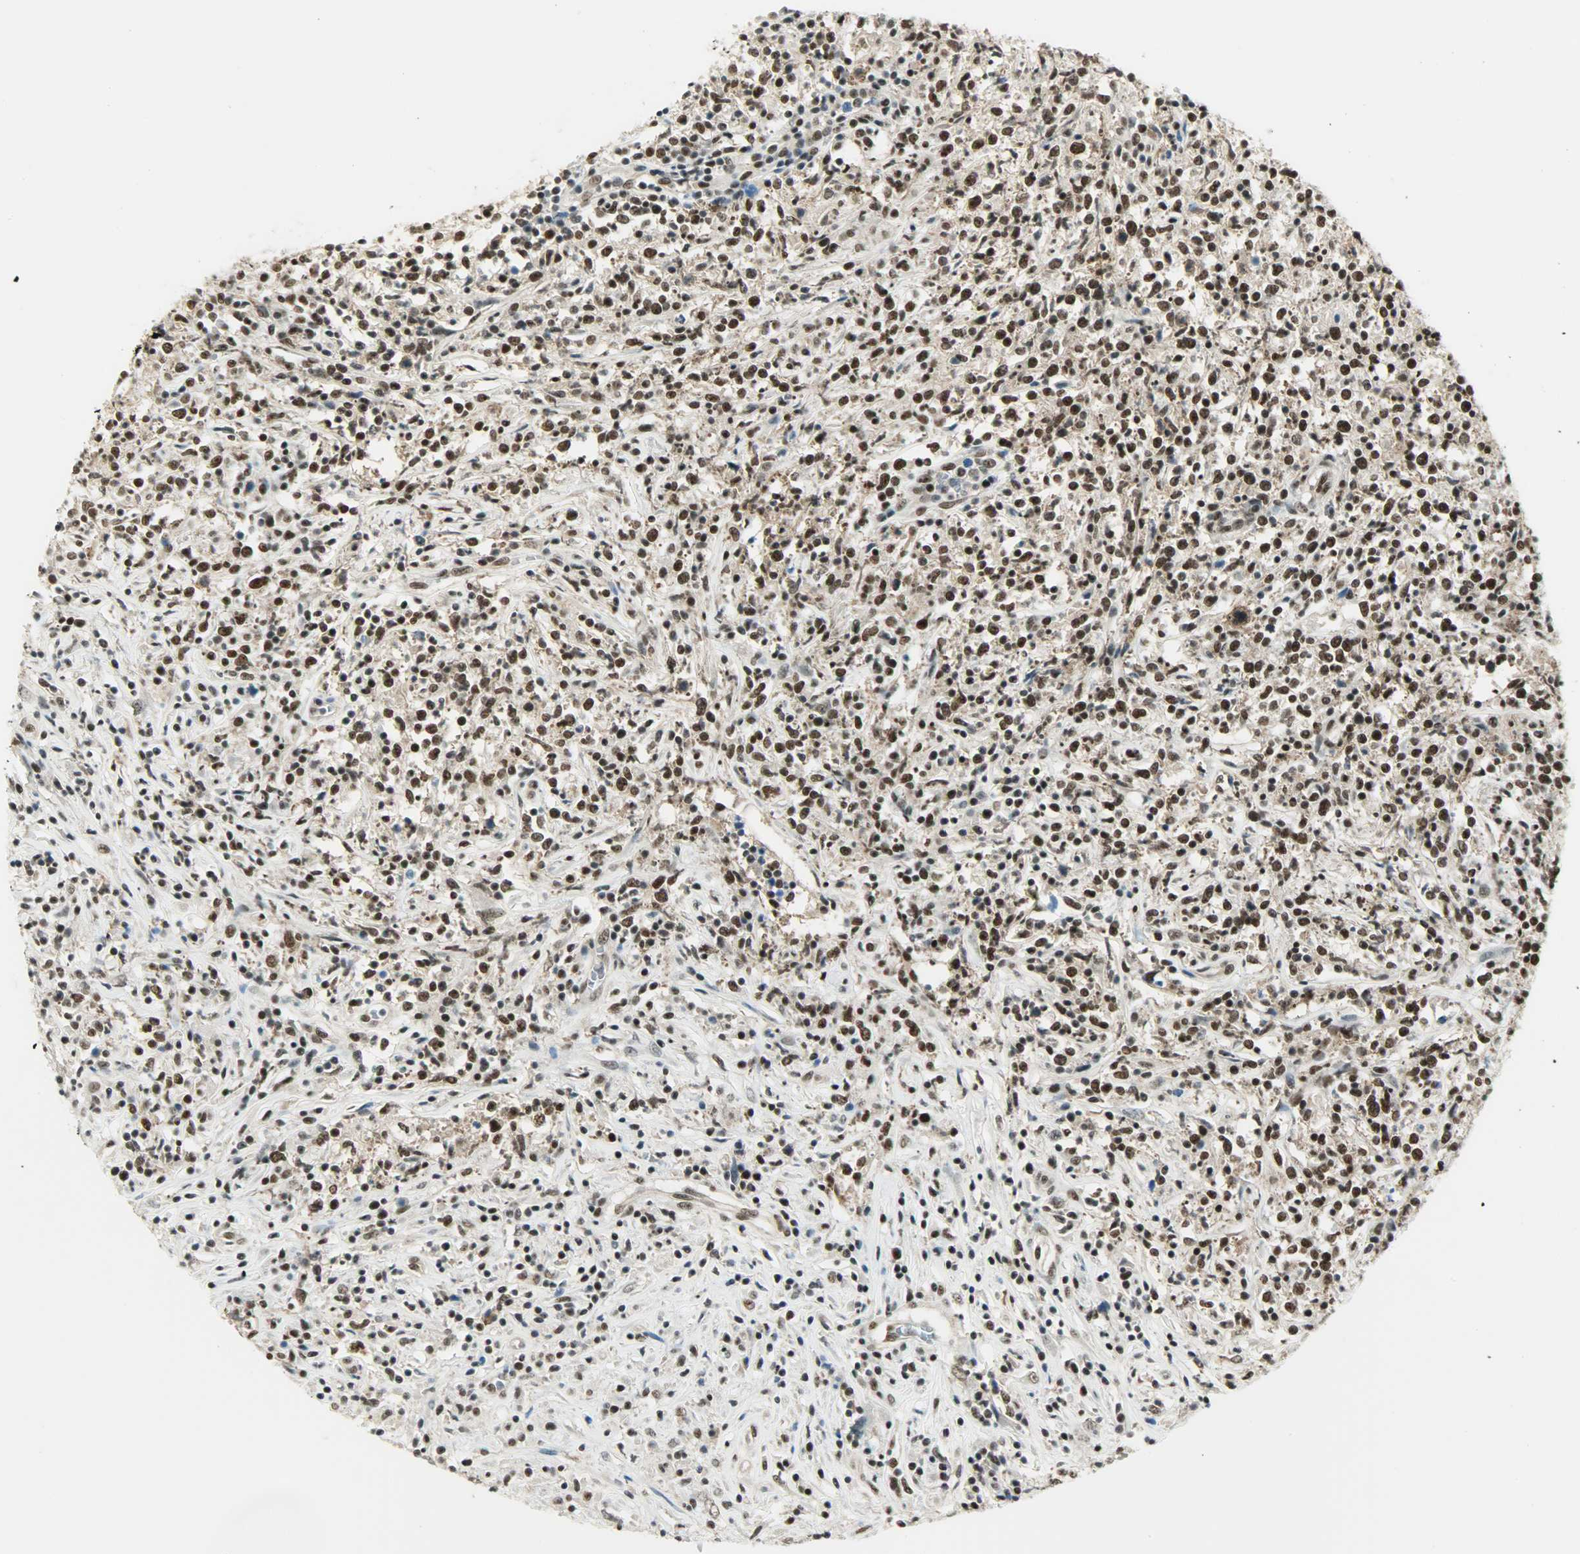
{"staining": {"intensity": "strong", "quantity": ">75%", "location": "nuclear"}, "tissue": "lymphoma", "cell_type": "Tumor cells", "image_type": "cancer", "snomed": [{"axis": "morphology", "description": "Malignant lymphoma, non-Hodgkin's type, High grade"}, {"axis": "topography", "description": "Lymph node"}], "caption": "About >75% of tumor cells in human lymphoma show strong nuclear protein positivity as visualized by brown immunohistochemical staining.", "gene": "SUGP1", "patient": {"sex": "female", "age": 84}}